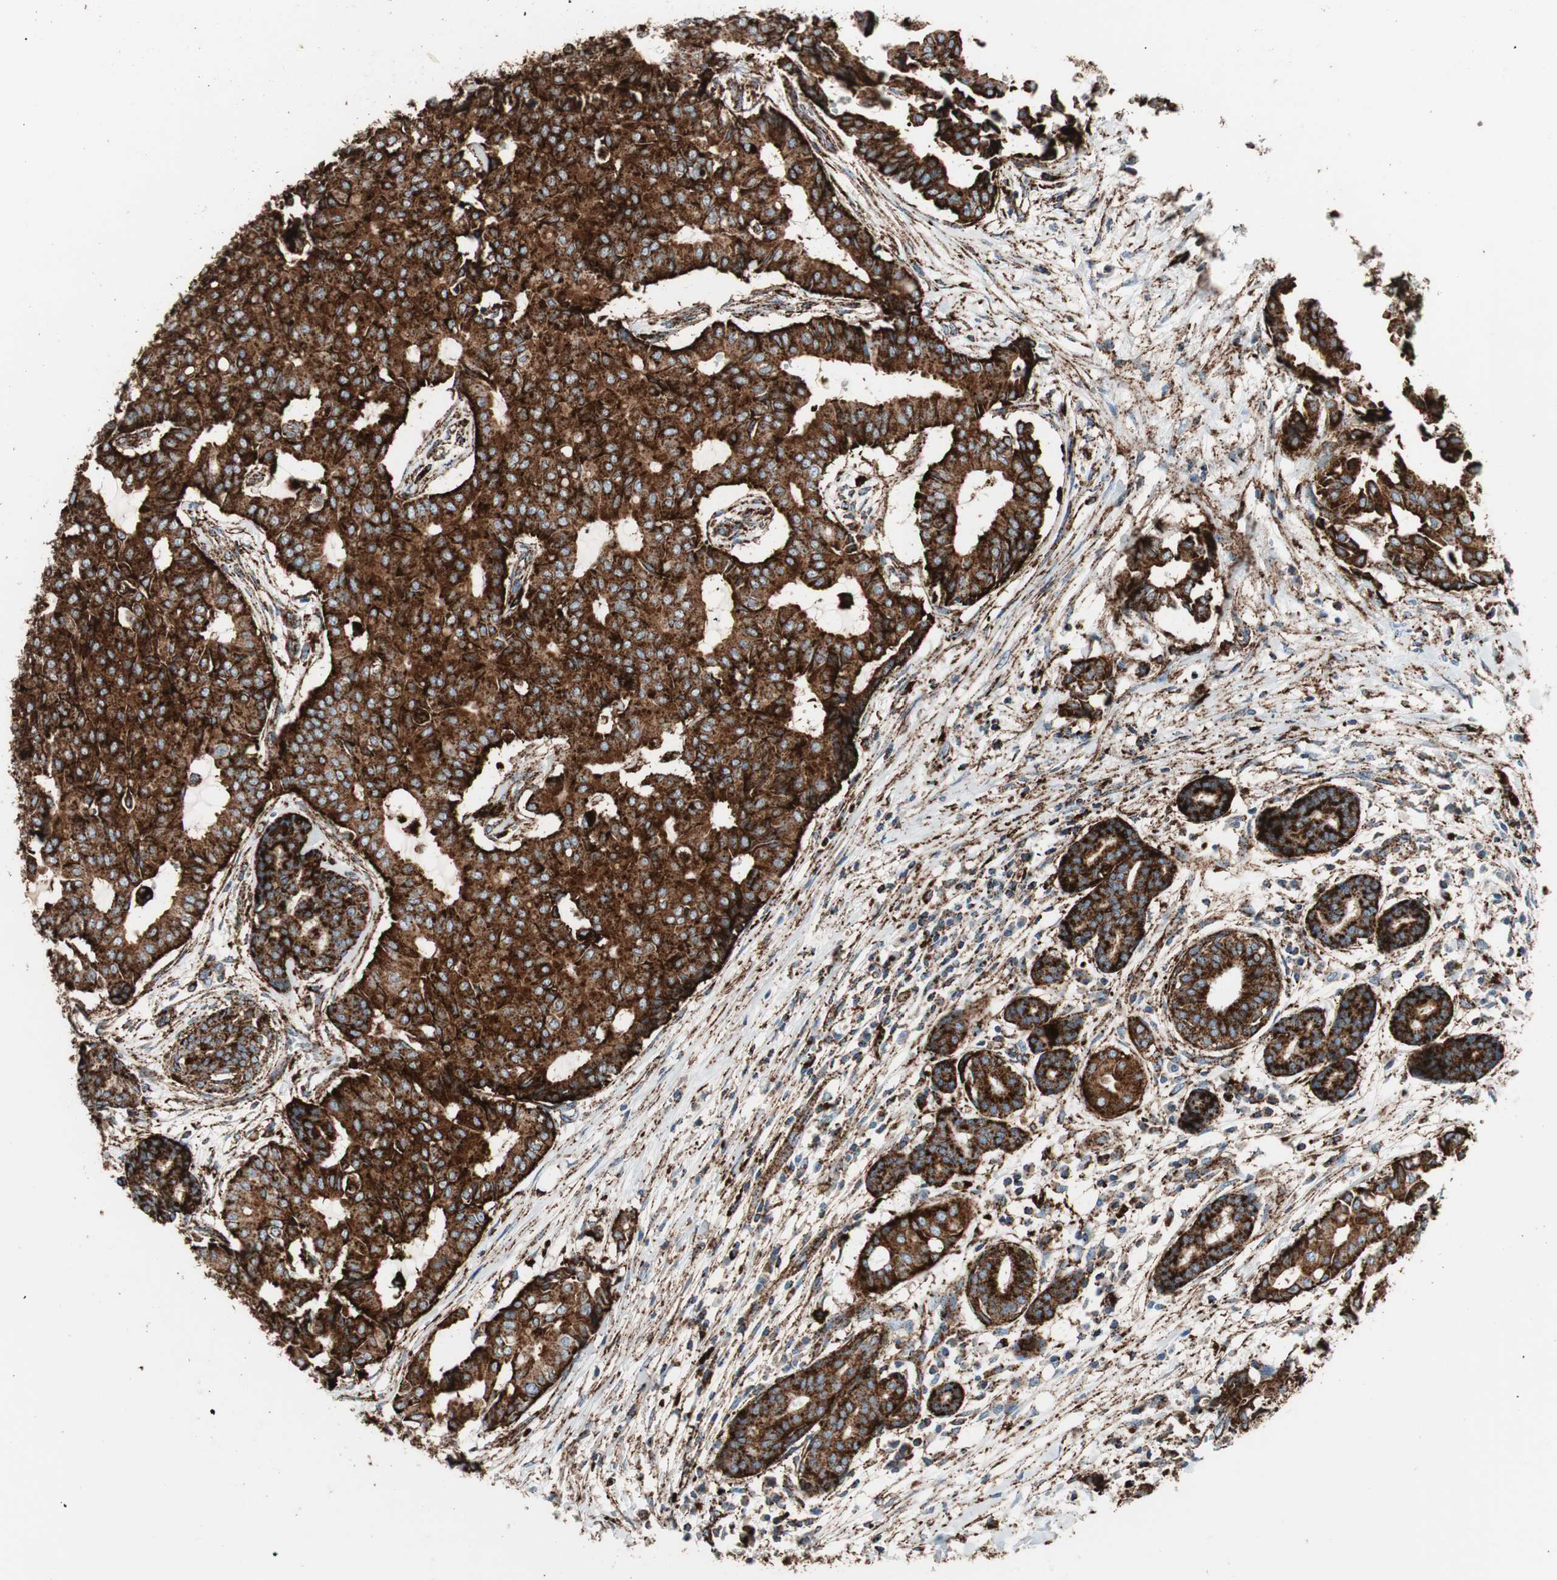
{"staining": {"intensity": "strong", "quantity": ">75%", "location": "cytoplasmic/membranous"}, "tissue": "head and neck cancer", "cell_type": "Tumor cells", "image_type": "cancer", "snomed": [{"axis": "morphology", "description": "Adenocarcinoma, NOS"}, {"axis": "topography", "description": "Salivary gland"}, {"axis": "topography", "description": "Head-Neck"}], "caption": "IHC micrograph of human head and neck cancer (adenocarcinoma) stained for a protein (brown), which demonstrates high levels of strong cytoplasmic/membranous positivity in approximately >75% of tumor cells.", "gene": "LAMP1", "patient": {"sex": "female", "age": 59}}